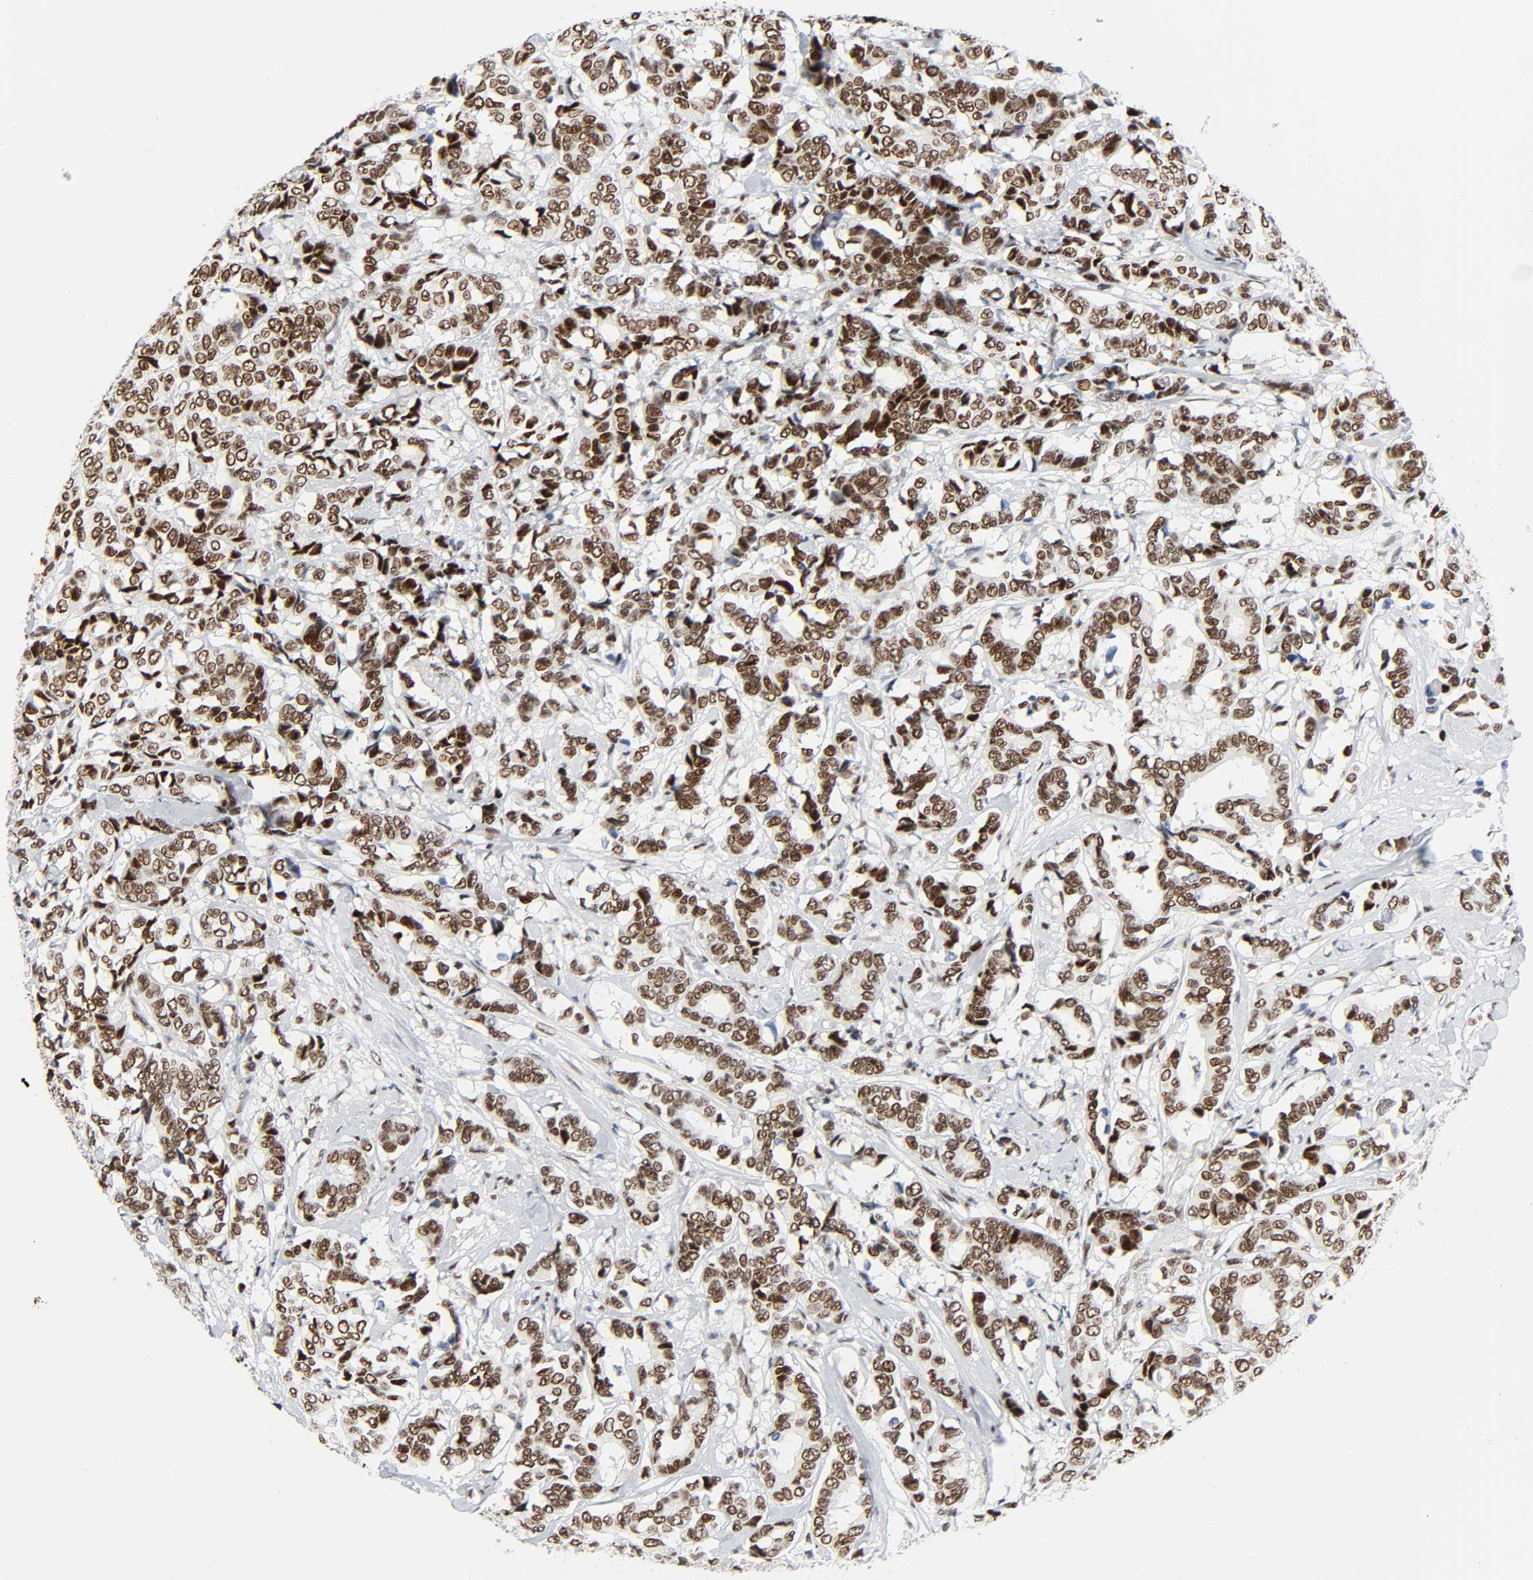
{"staining": {"intensity": "strong", "quantity": ">75%", "location": "nuclear"}, "tissue": "breast cancer", "cell_type": "Tumor cells", "image_type": "cancer", "snomed": [{"axis": "morphology", "description": "Duct carcinoma"}, {"axis": "topography", "description": "Breast"}], "caption": "Protein staining of breast intraductal carcinoma tissue demonstrates strong nuclear positivity in approximately >75% of tumor cells. The staining was performed using DAB (3,3'-diaminobenzidine) to visualize the protein expression in brown, while the nuclei were stained in blue with hematoxylin (Magnification: 20x).", "gene": "CREBBP", "patient": {"sex": "female", "age": 87}}